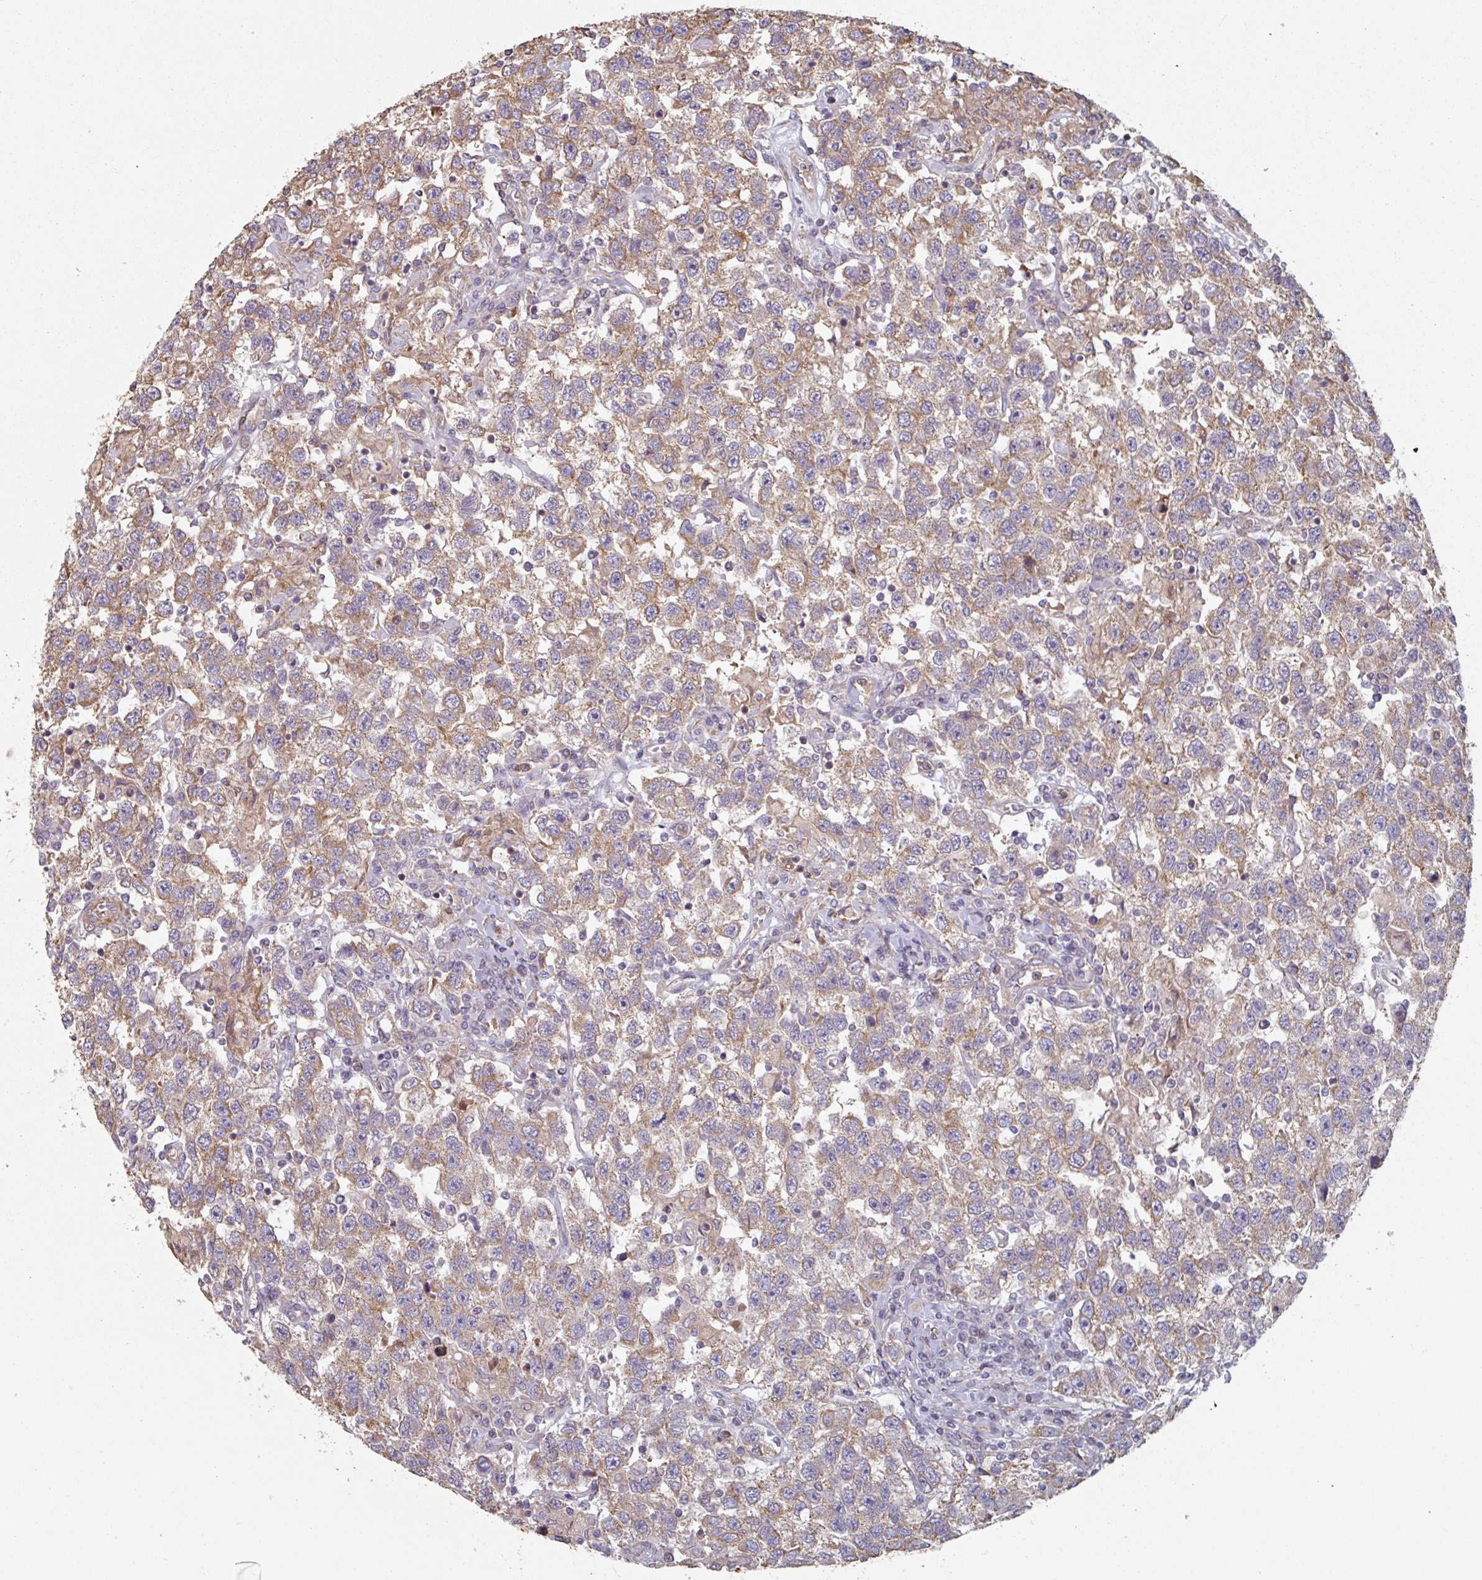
{"staining": {"intensity": "moderate", "quantity": ">75%", "location": "cytoplasmic/membranous"}, "tissue": "testis cancer", "cell_type": "Tumor cells", "image_type": "cancer", "snomed": [{"axis": "morphology", "description": "Seminoma, NOS"}, {"axis": "topography", "description": "Testis"}], "caption": "Moderate cytoplasmic/membranous protein staining is present in approximately >75% of tumor cells in testis cancer.", "gene": "GSTA4", "patient": {"sex": "male", "age": 41}}